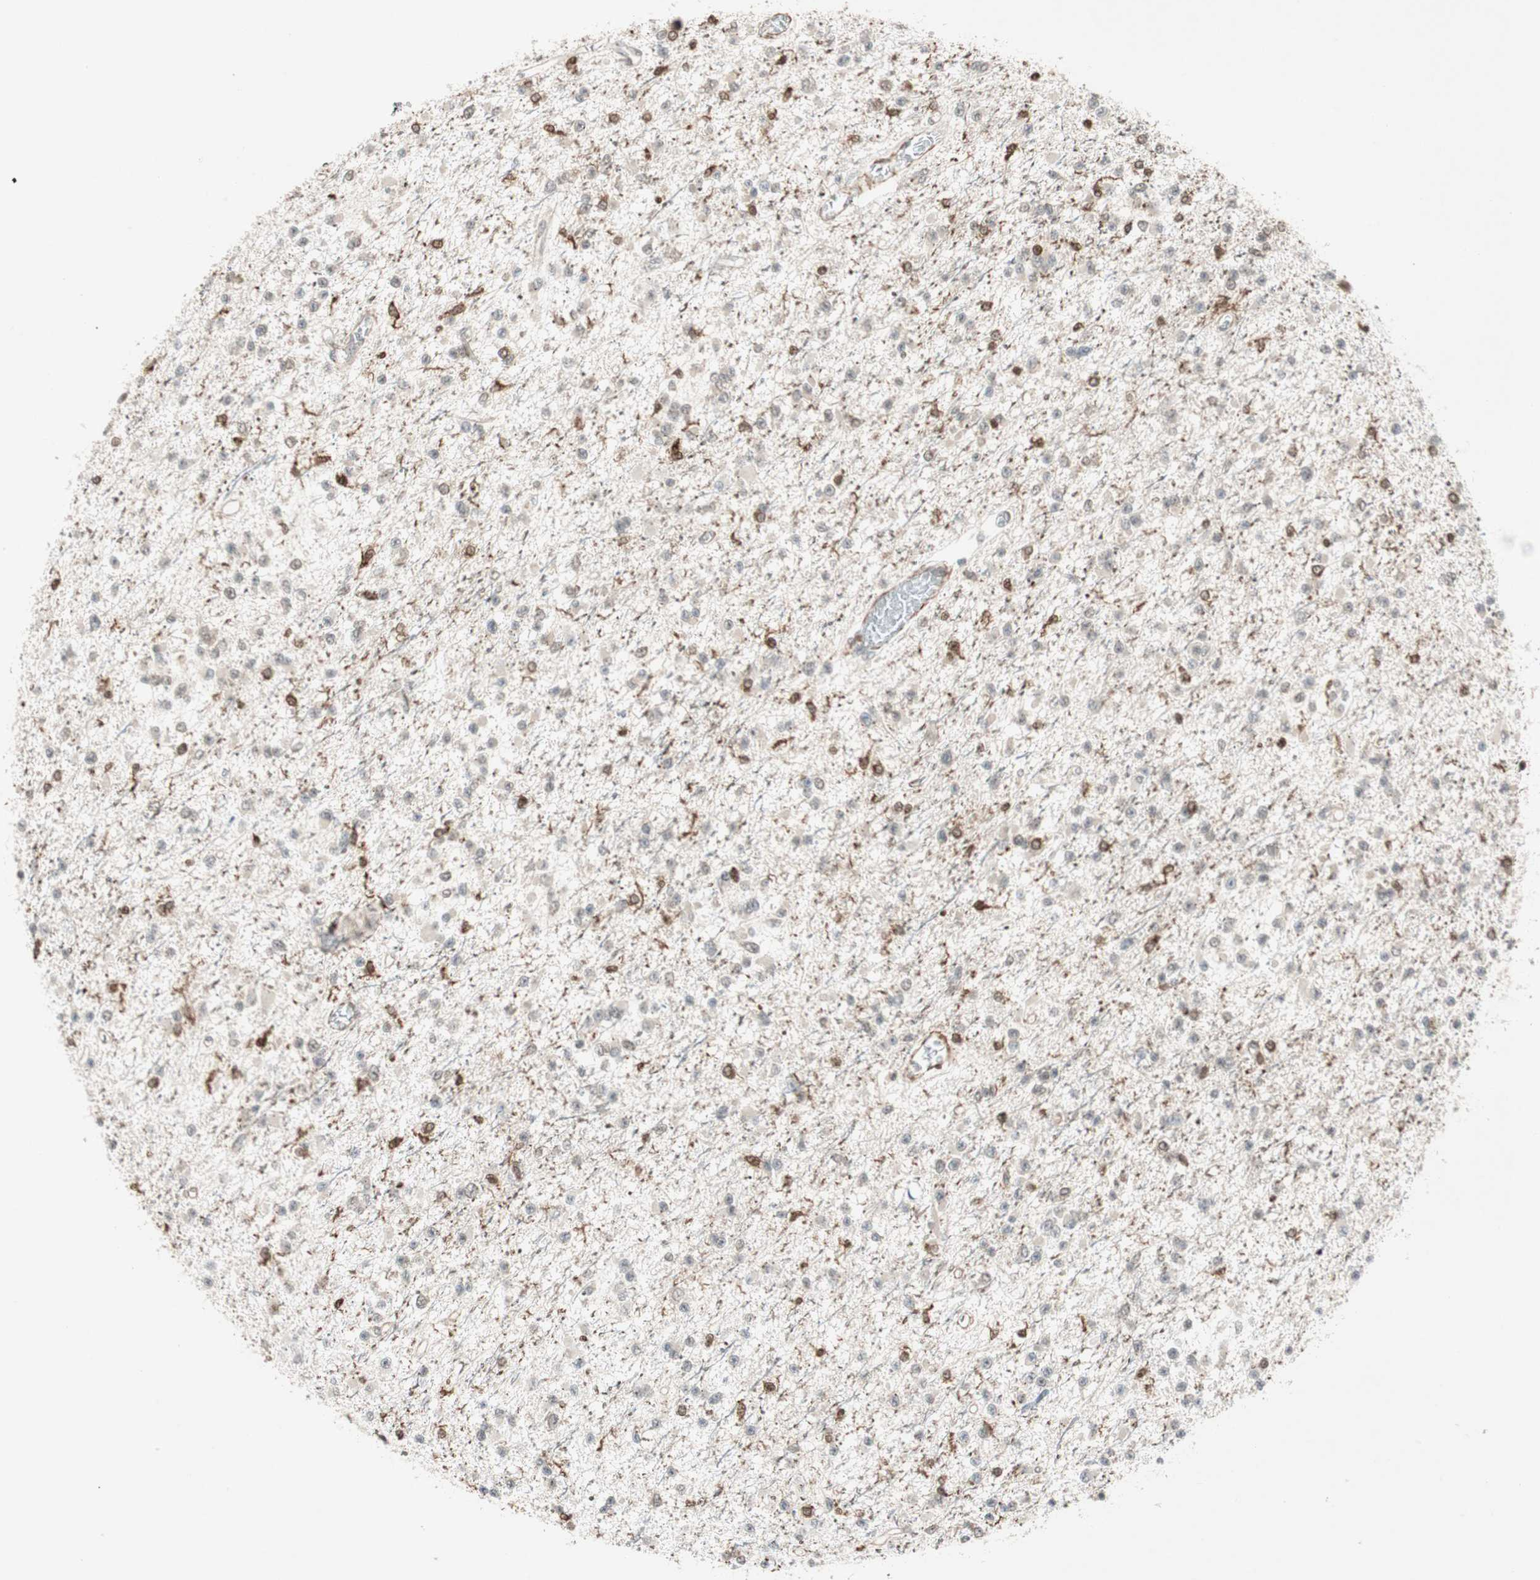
{"staining": {"intensity": "strong", "quantity": "<25%", "location": "cytoplasmic/membranous"}, "tissue": "glioma", "cell_type": "Tumor cells", "image_type": "cancer", "snomed": [{"axis": "morphology", "description": "Glioma, malignant, Low grade"}, {"axis": "topography", "description": "Brain"}], "caption": "DAB (3,3'-diaminobenzidine) immunohistochemical staining of malignant low-grade glioma displays strong cytoplasmic/membranous protein expression in approximately <25% of tumor cells. The protein of interest is stained brown, and the nuclei are stained in blue (DAB (3,3'-diaminobenzidine) IHC with brightfield microscopy, high magnification).", "gene": "CDK19", "patient": {"sex": "female", "age": 22}}